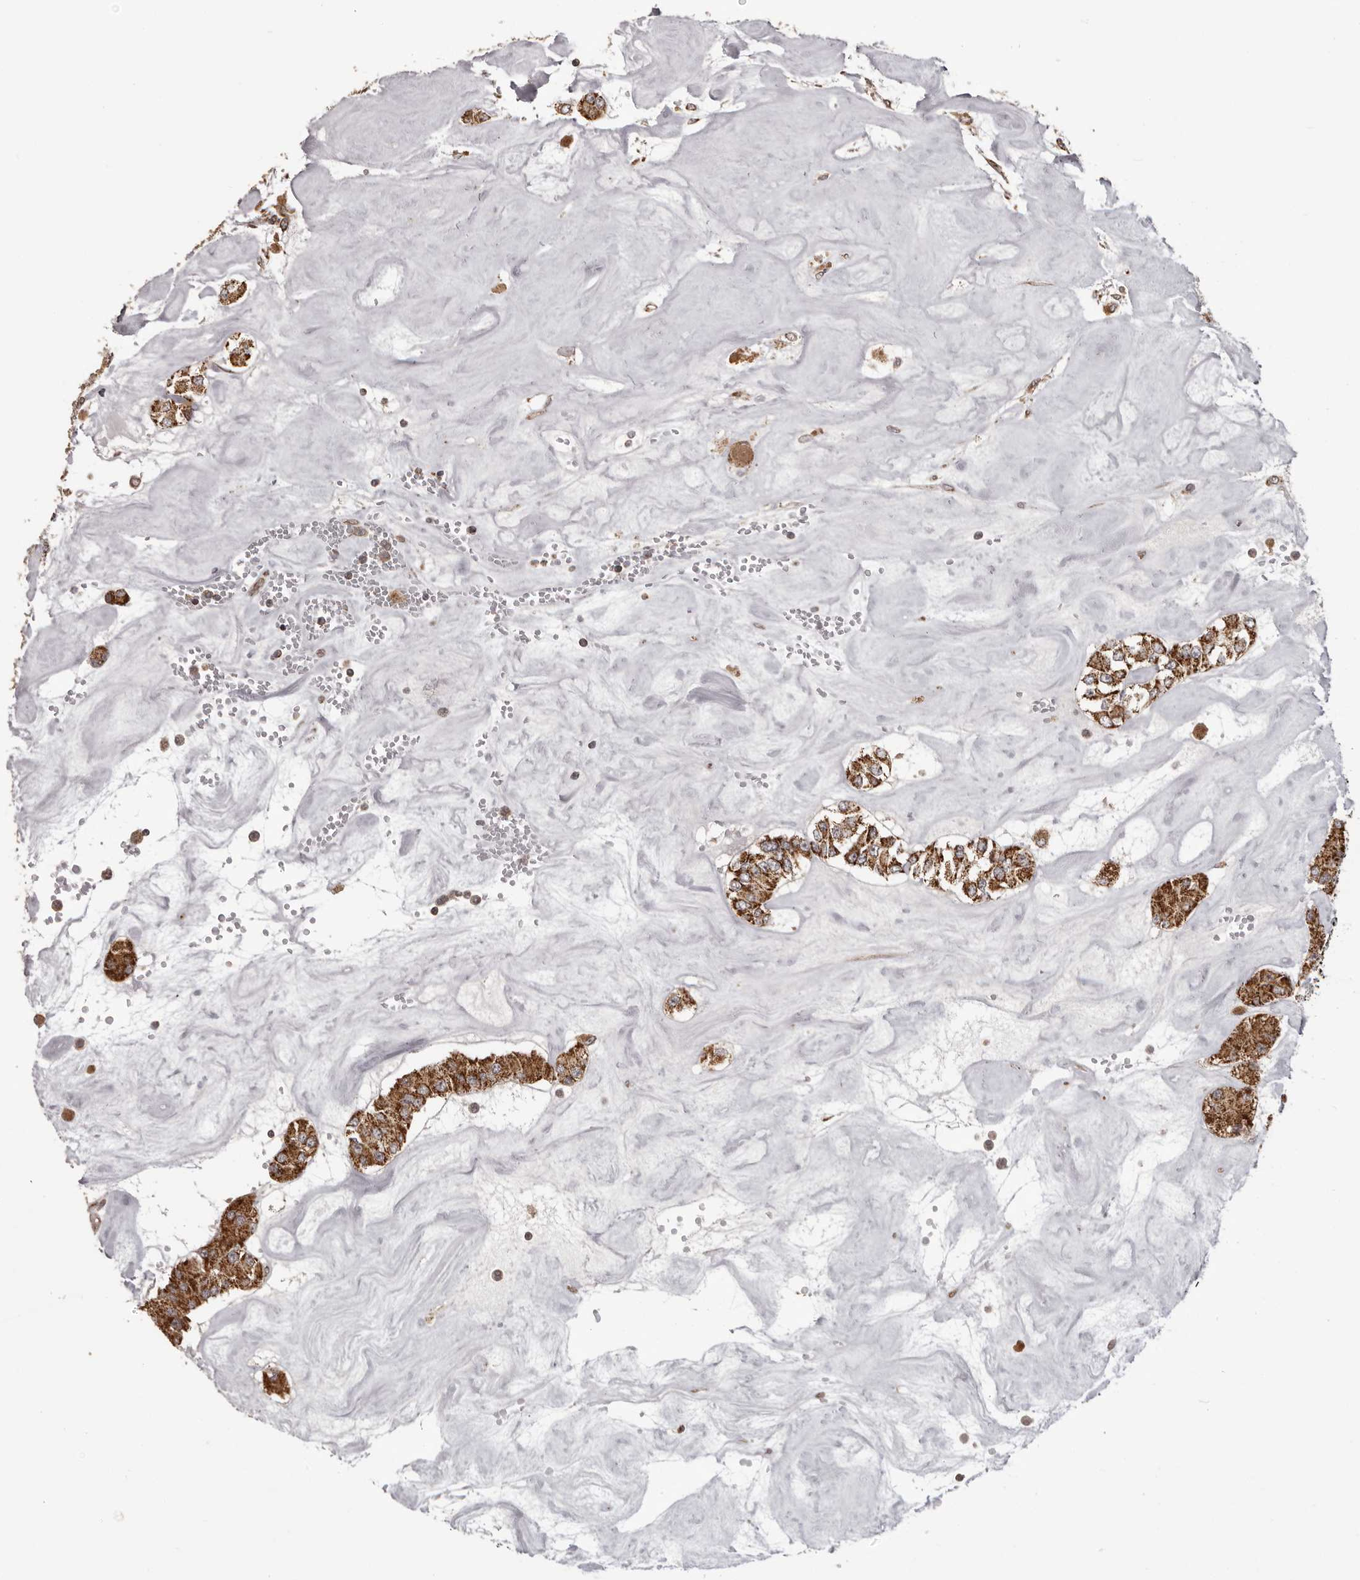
{"staining": {"intensity": "strong", "quantity": ">75%", "location": "cytoplasmic/membranous"}, "tissue": "carcinoid", "cell_type": "Tumor cells", "image_type": "cancer", "snomed": [{"axis": "morphology", "description": "Carcinoid, malignant, NOS"}, {"axis": "topography", "description": "Pancreas"}], "caption": "IHC of carcinoid reveals high levels of strong cytoplasmic/membranous positivity in about >75% of tumor cells.", "gene": "CHRM2", "patient": {"sex": "male", "age": 41}}